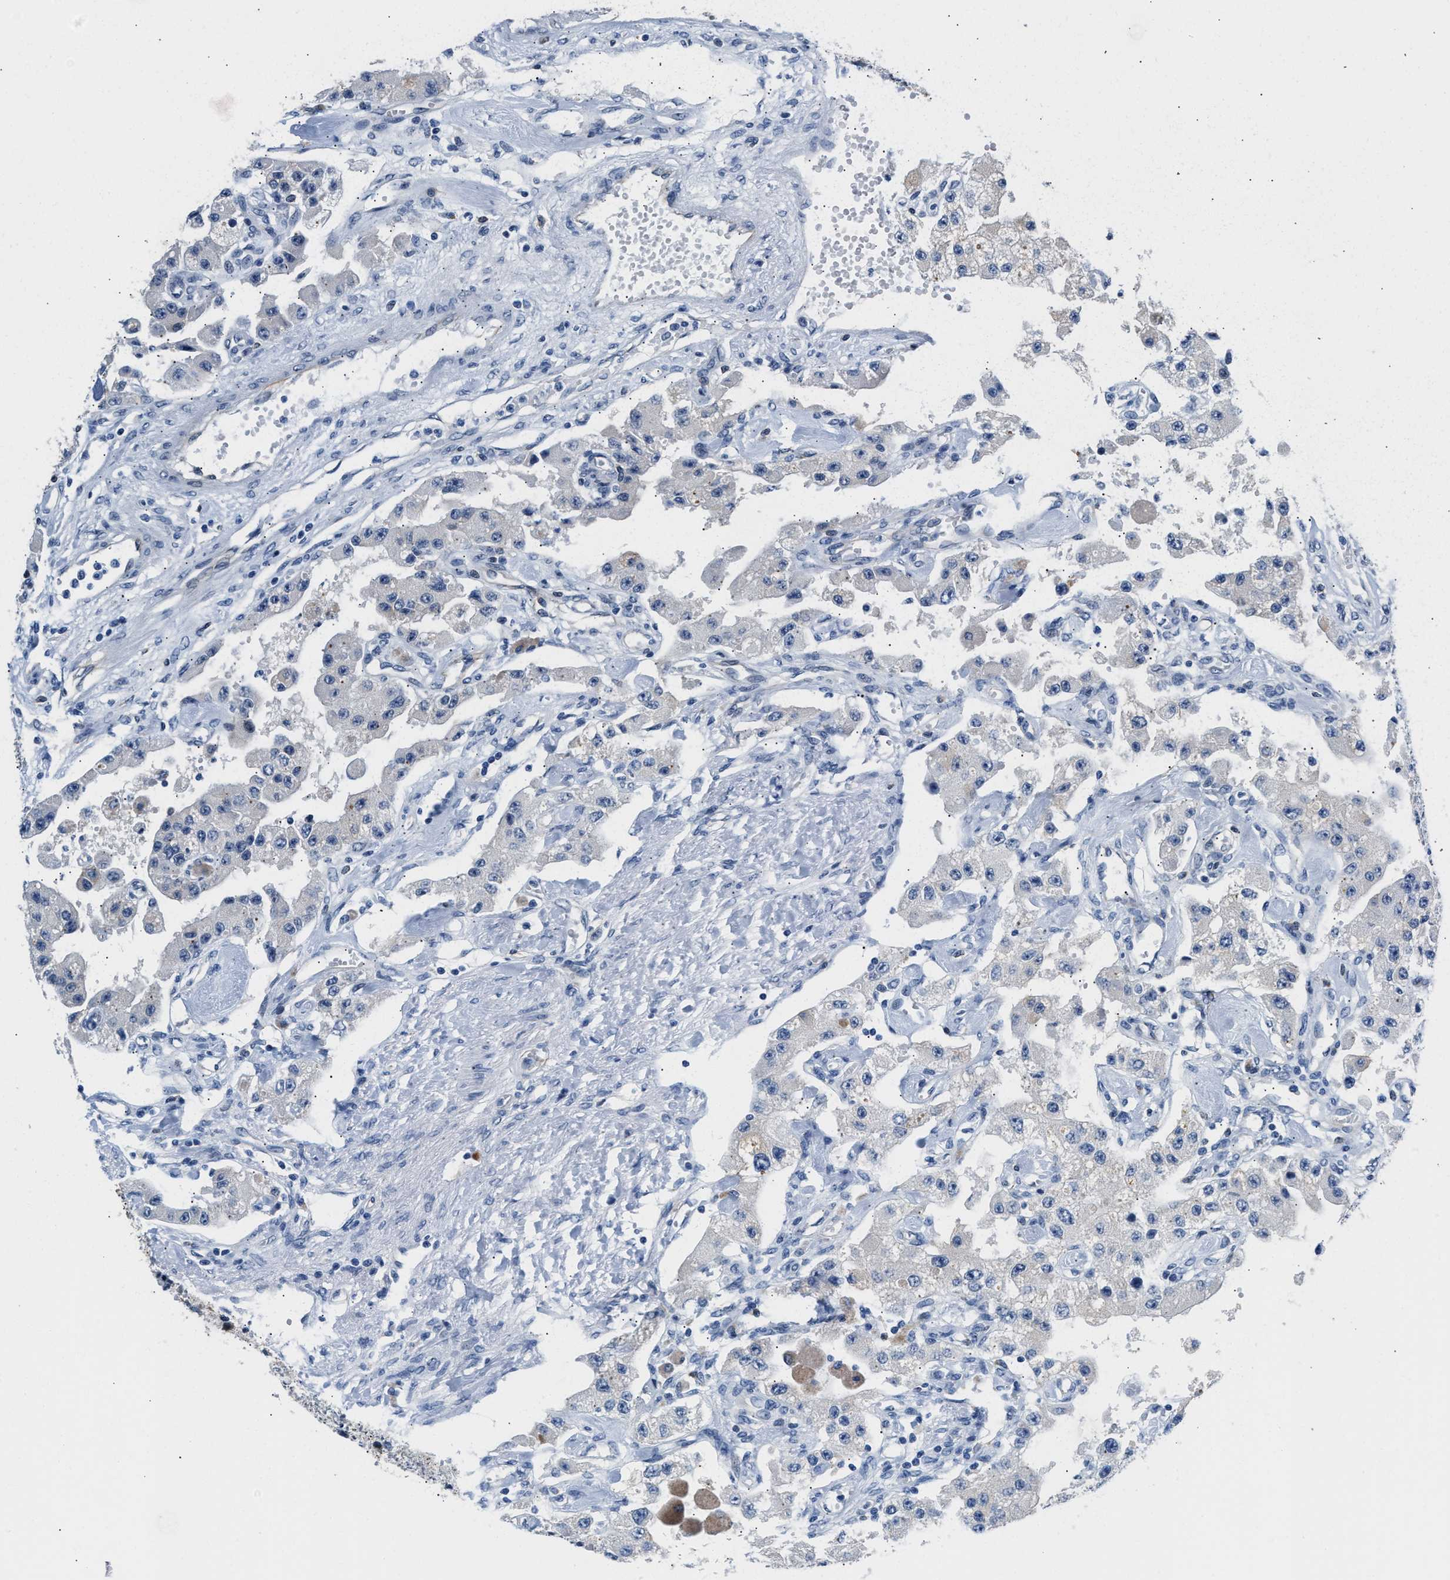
{"staining": {"intensity": "negative", "quantity": "none", "location": "none"}, "tissue": "carcinoid", "cell_type": "Tumor cells", "image_type": "cancer", "snomed": [{"axis": "morphology", "description": "Carcinoid, malignant, NOS"}, {"axis": "topography", "description": "Pancreas"}], "caption": "This is an immunohistochemistry histopathology image of carcinoid. There is no expression in tumor cells.", "gene": "PPM1H", "patient": {"sex": "male", "age": 41}}